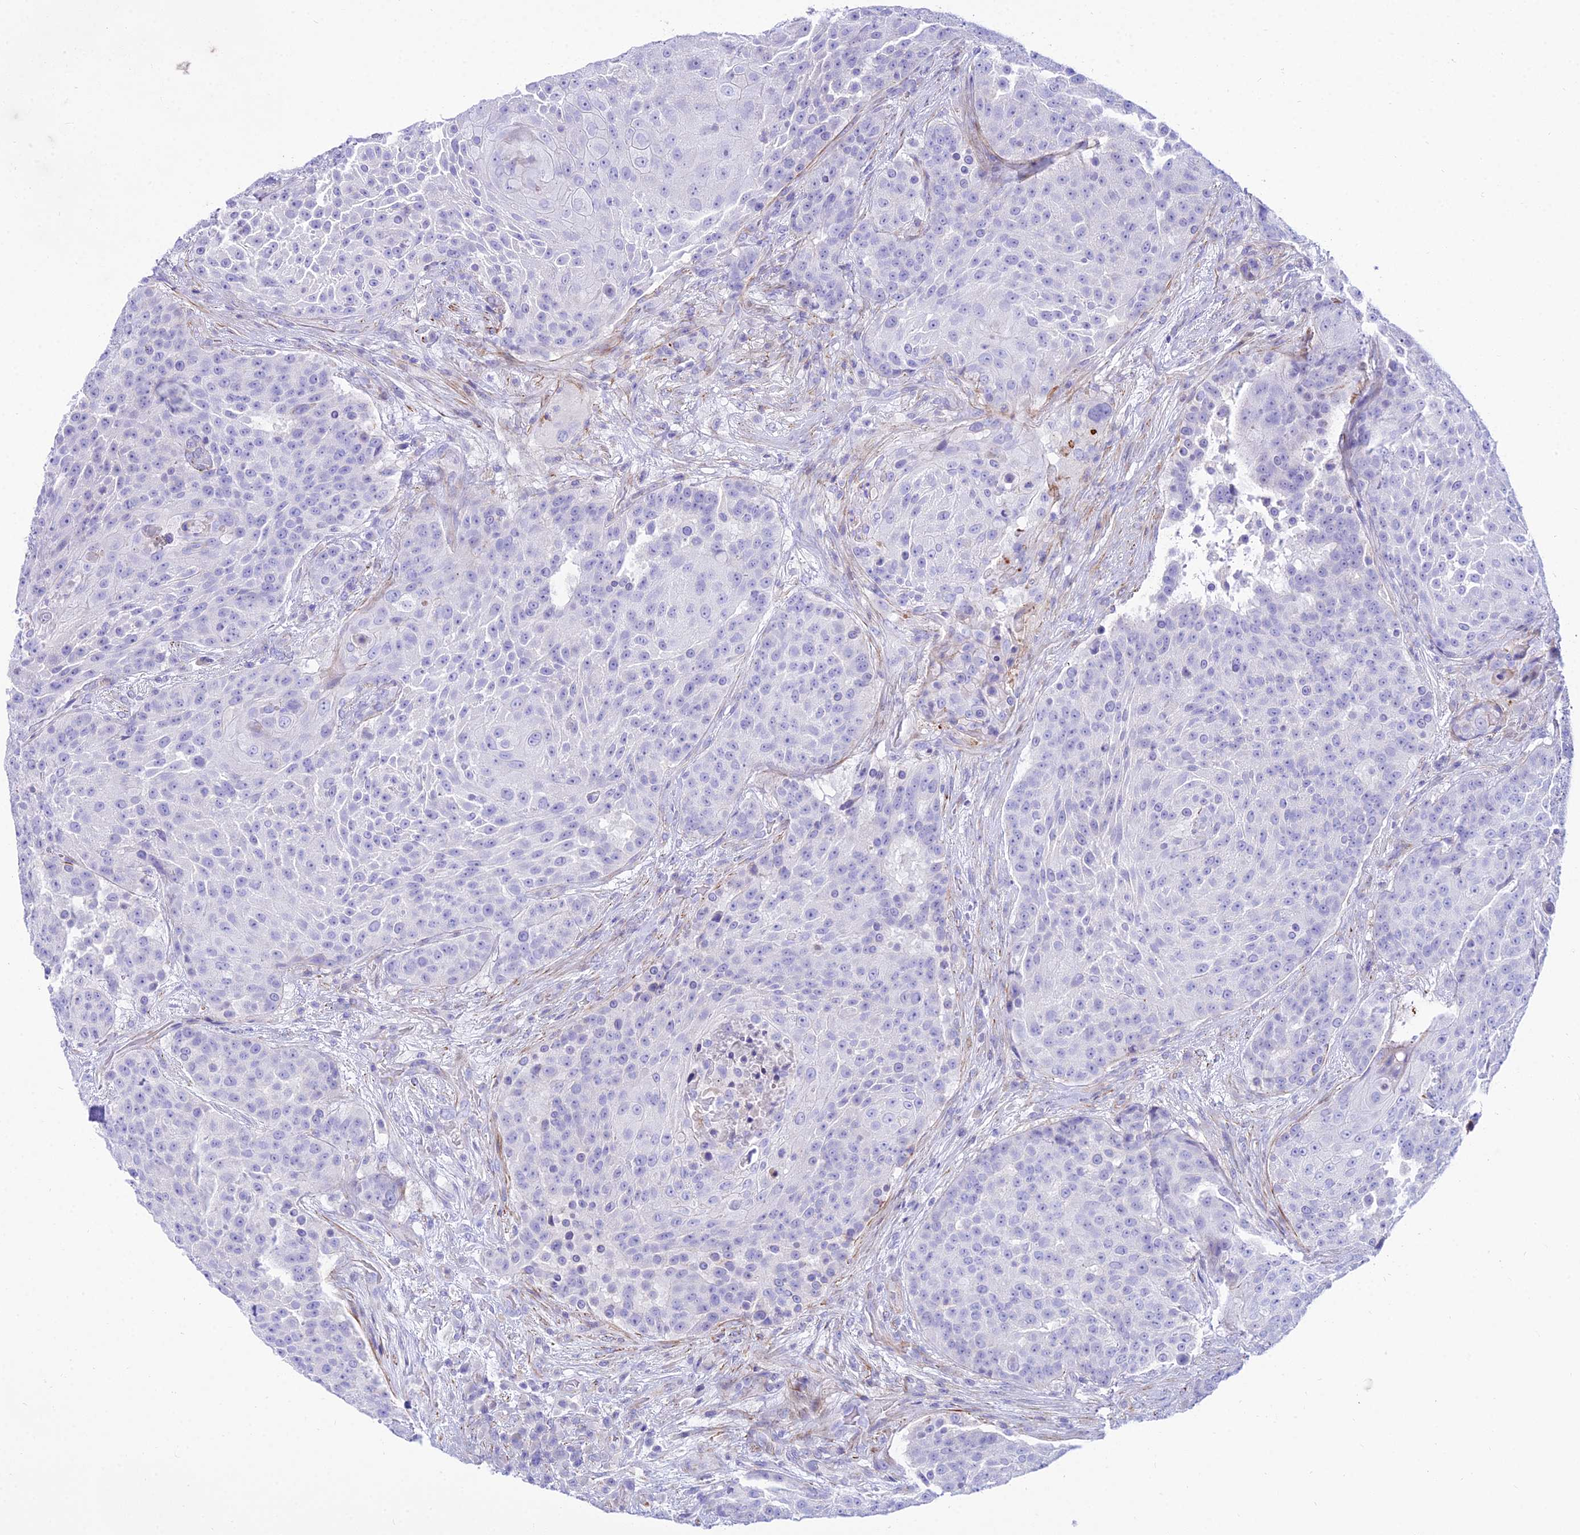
{"staining": {"intensity": "negative", "quantity": "none", "location": "none"}, "tissue": "urothelial cancer", "cell_type": "Tumor cells", "image_type": "cancer", "snomed": [{"axis": "morphology", "description": "Urothelial carcinoma, High grade"}, {"axis": "topography", "description": "Urinary bladder"}], "caption": "IHC micrograph of neoplastic tissue: urothelial carcinoma (high-grade) stained with DAB reveals no significant protein positivity in tumor cells.", "gene": "DLX1", "patient": {"sex": "female", "age": 63}}